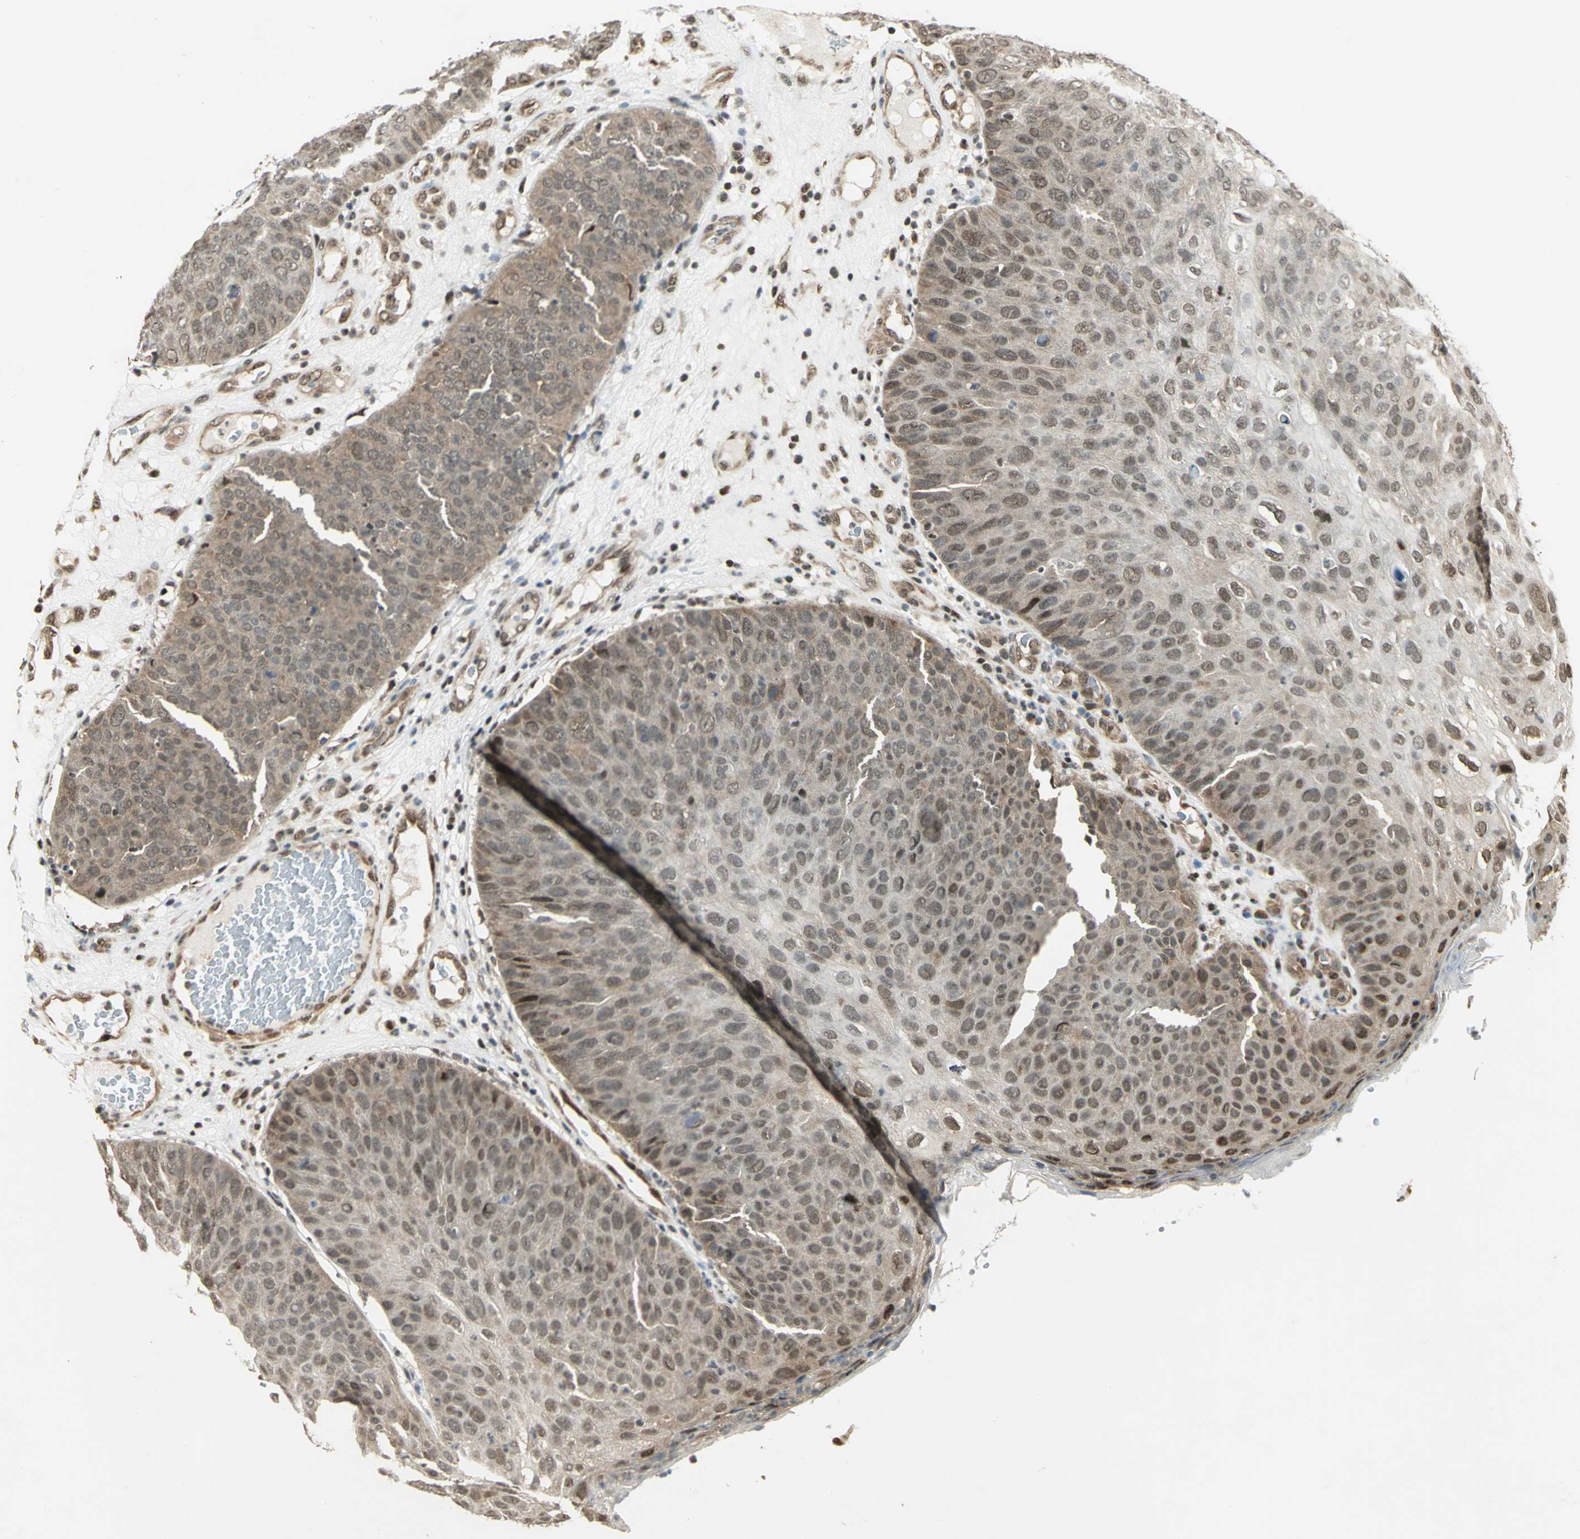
{"staining": {"intensity": "moderate", "quantity": ">75%", "location": "cytoplasmic/membranous,nuclear"}, "tissue": "skin cancer", "cell_type": "Tumor cells", "image_type": "cancer", "snomed": [{"axis": "morphology", "description": "Squamous cell carcinoma, NOS"}, {"axis": "topography", "description": "Skin"}], "caption": "Immunohistochemistry (IHC) image of neoplastic tissue: skin squamous cell carcinoma stained using immunohistochemistry (IHC) shows medium levels of moderate protein expression localized specifically in the cytoplasmic/membranous and nuclear of tumor cells, appearing as a cytoplasmic/membranous and nuclear brown color.", "gene": "PSMC3", "patient": {"sex": "male", "age": 87}}